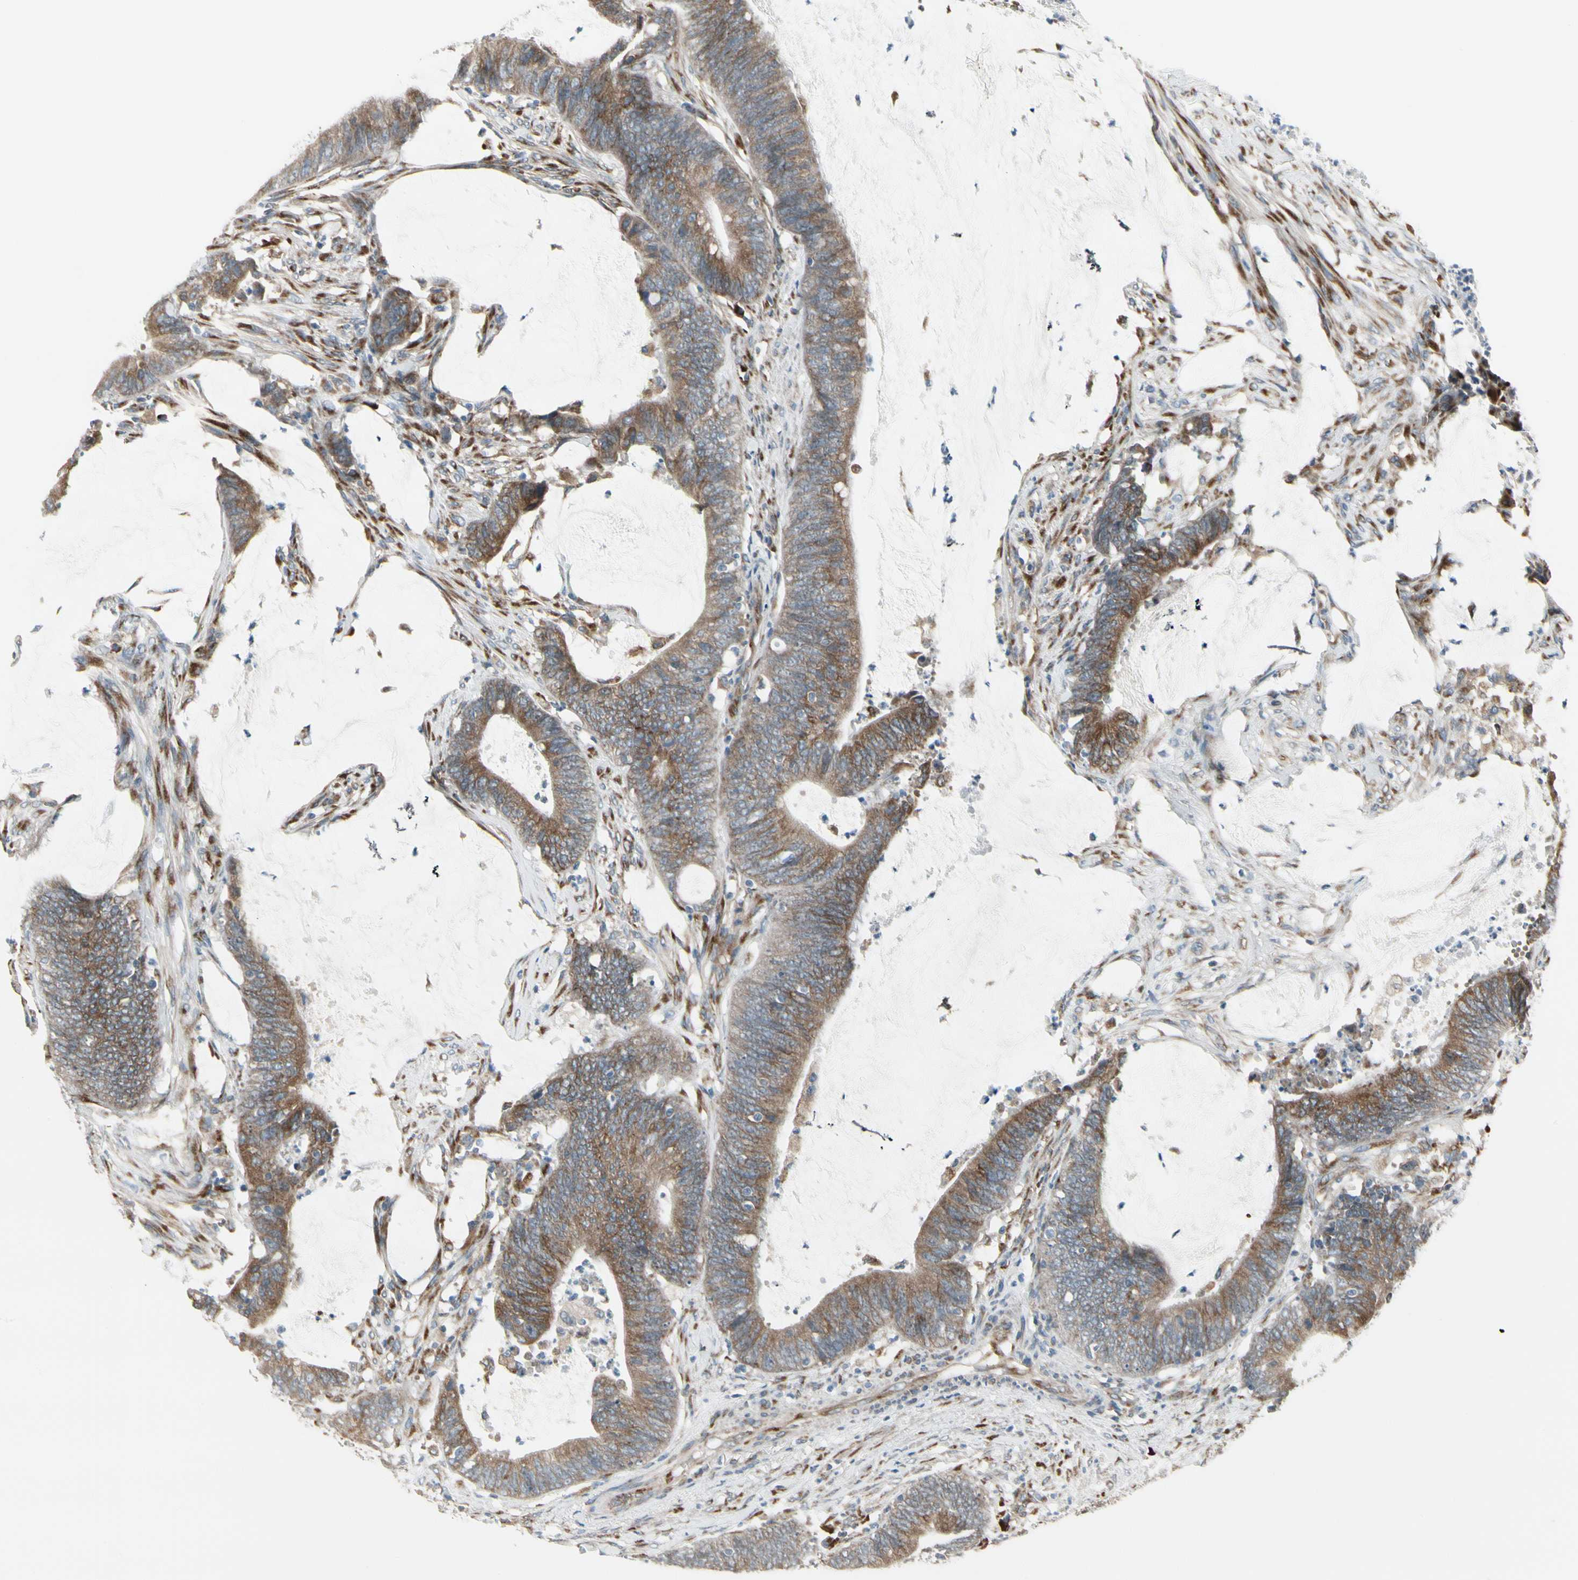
{"staining": {"intensity": "moderate", "quantity": ">75%", "location": "cytoplasmic/membranous"}, "tissue": "colorectal cancer", "cell_type": "Tumor cells", "image_type": "cancer", "snomed": [{"axis": "morphology", "description": "Adenocarcinoma, NOS"}, {"axis": "topography", "description": "Rectum"}], "caption": "Immunohistochemistry (IHC) micrograph of neoplastic tissue: colorectal adenocarcinoma stained using immunohistochemistry (IHC) reveals medium levels of moderate protein expression localized specifically in the cytoplasmic/membranous of tumor cells, appearing as a cytoplasmic/membranous brown color.", "gene": "FNDC3A", "patient": {"sex": "female", "age": 66}}